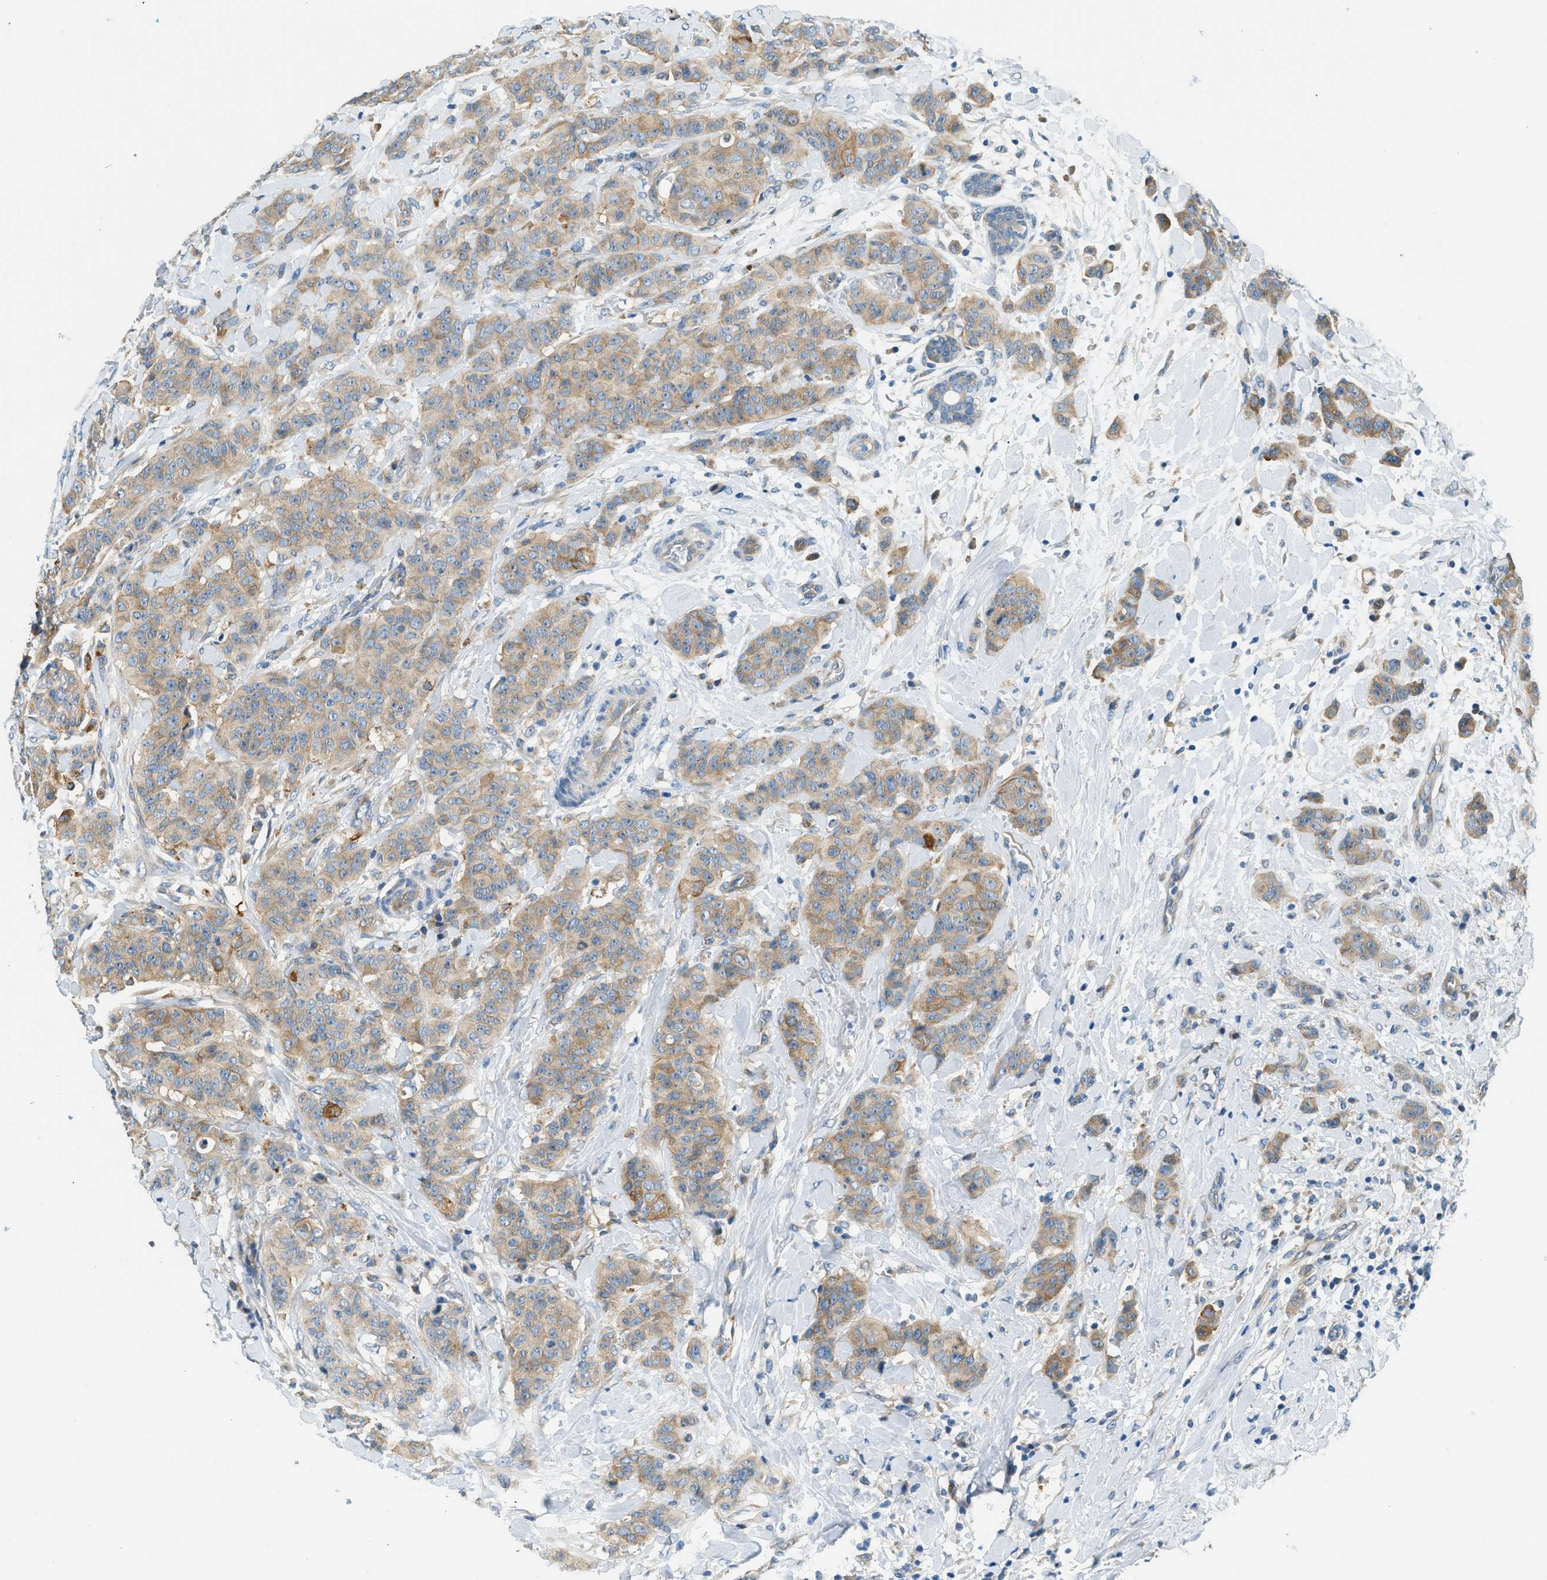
{"staining": {"intensity": "weak", "quantity": ">75%", "location": "cytoplasmic/membranous"}, "tissue": "breast cancer", "cell_type": "Tumor cells", "image_type": "cancer", "snomed": [{"axis": "morphology", "description": "Normal tissue, NOS"}, {"axis": "morphology", "description": "Duct carcinoma"}, {"axis": "topography", "description": "Breast"}], "caption": "Immunohistochemistry photomicrograph of human breast cancer (intraductal carcinoma) stained for a protein (brown), which demonstrates low levels of weak cytoplasmic/membranous positivity in about >75% of tumor cells.", "gene": "ZNF367", "patient": {"sex": "female", "age": 40}}